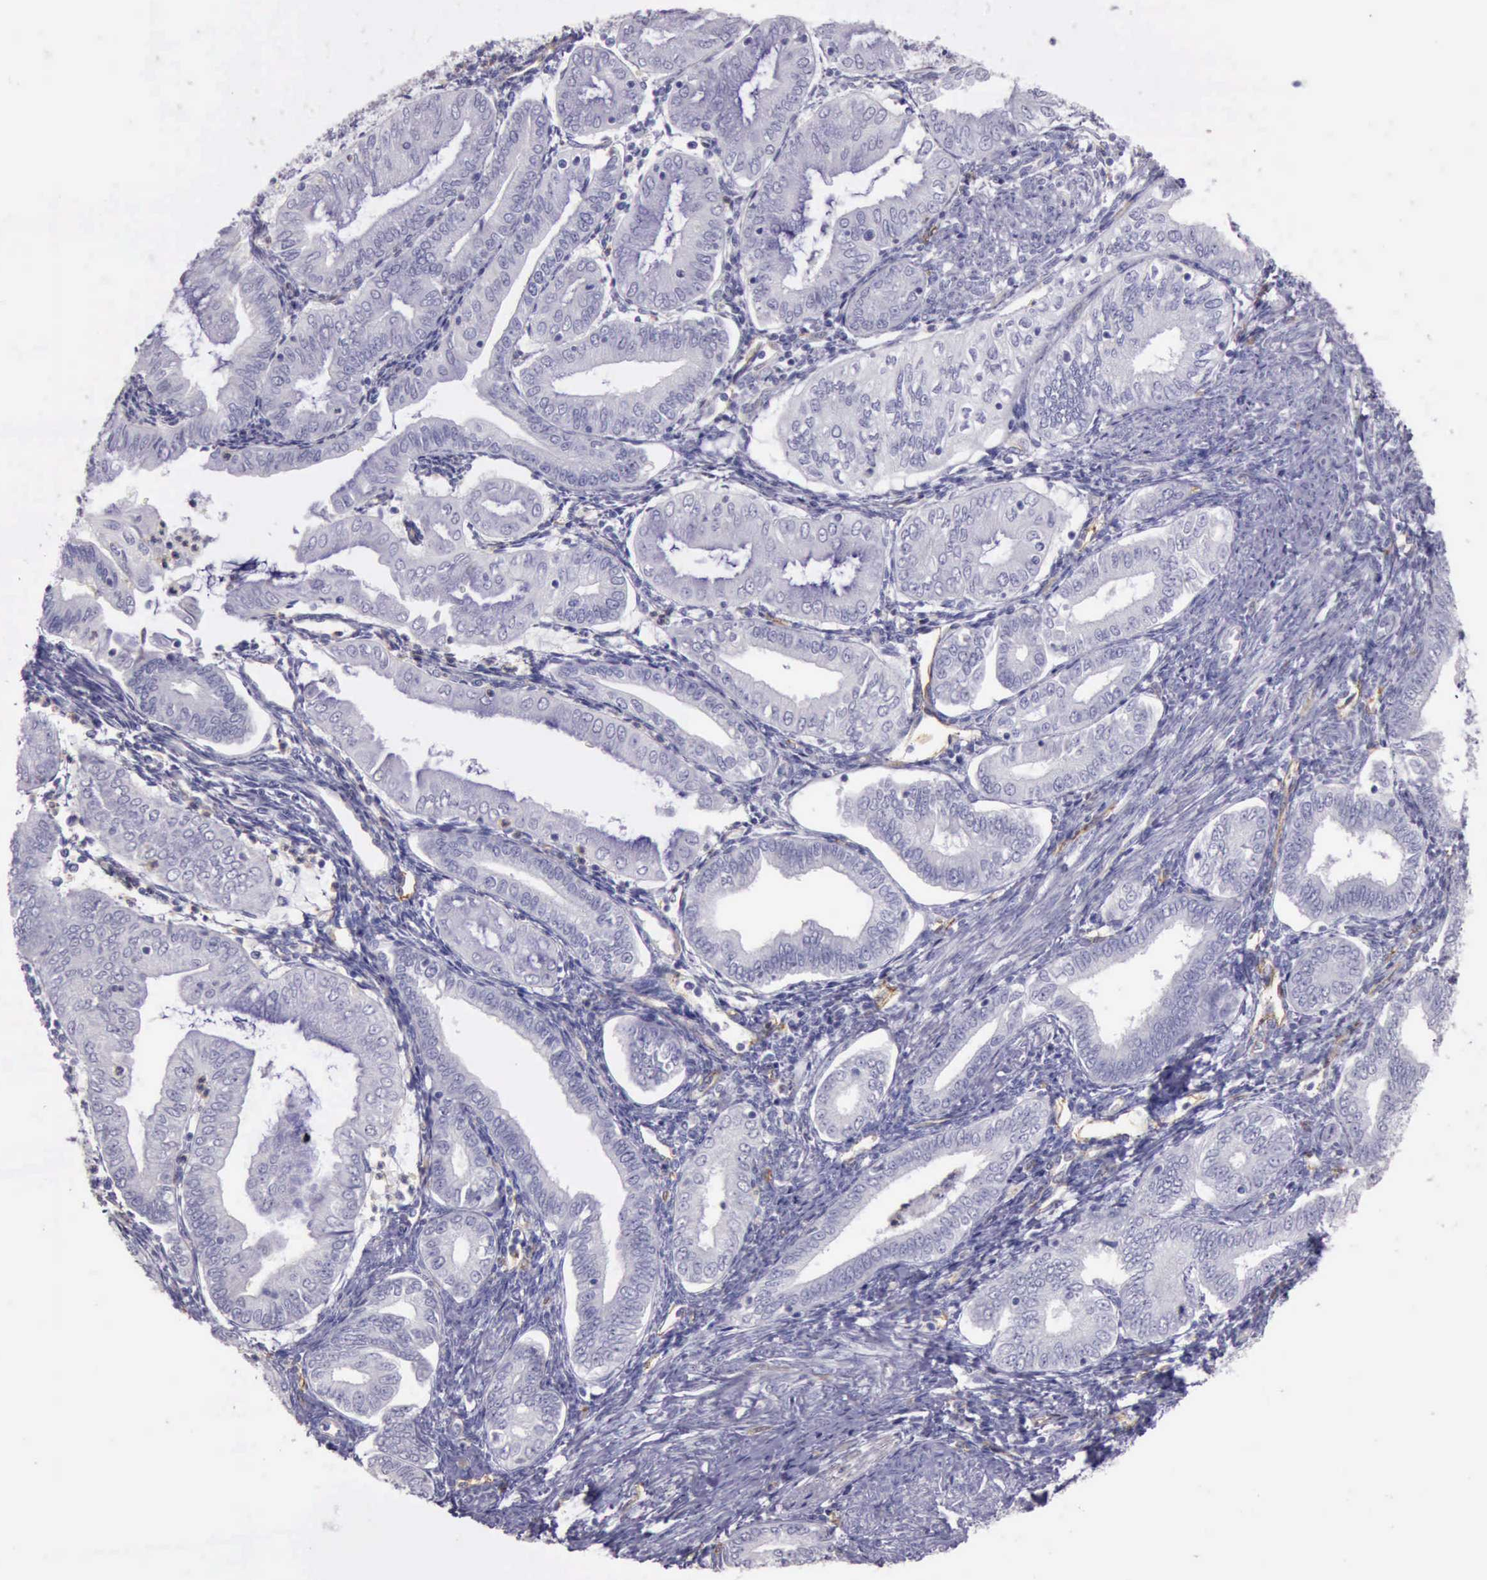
{"staining": {"intensity": "negative", "quantity": "none", "location": "none"}, "tissue": "endometrial cancer", "cell_type": "Tumor cells", "image_type": "cancer", "snomed": [{"axis": "morphology", "description": "Adenocarcinoma, NOS"}, {"axis": "topography", "description": "Endometrium"}], "caption": "Immunohistochemistry (IHC) of endometrial adenocarcinoma shows no staining in tumor cells.", "gene": "TCEANC", "patient": {"sex": "female", "age": 55}}